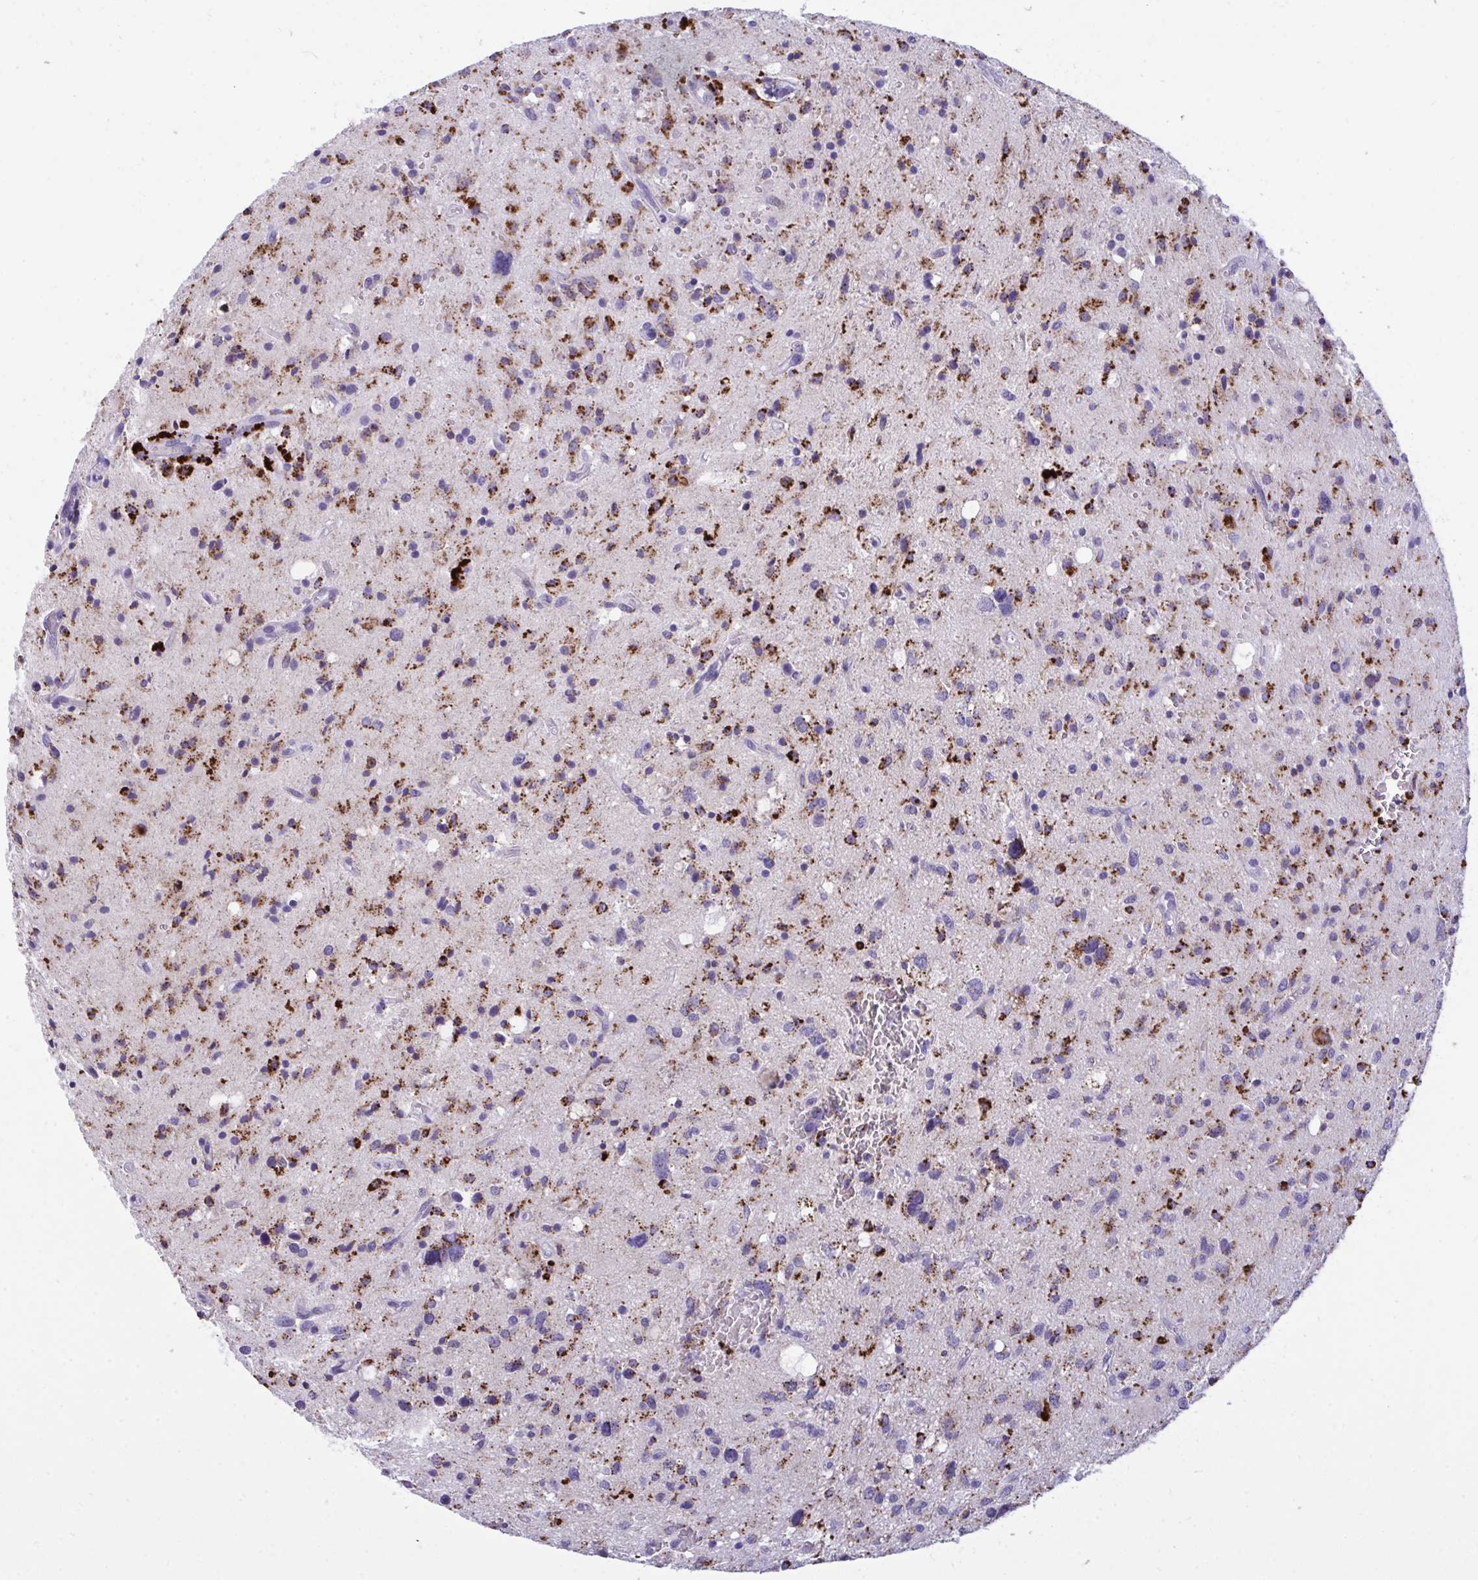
{"staining": {"intensity": "strong", "quantity": "<25%", "location": "cytoplasmic/membranous"}, "tissue": "glioma", "cell_type": "Tumor cells", "image_type": "cancer", "snomed": [{"axis": "morphology", "description": "Glioma, malignant, Low grade"}, {"axis": "topography", "description": "Brain"}], "caption": "Immunohistochemistry (DAB (3,3'-diaminobenzidine)) staining of malignant glioma (low-grade) demonstrates strong cytoplasmic/membranous protein positivity in approximately <25% of tumor cells. (Brightfield microscopy of DAB IHC at high magnification).", "gene": "CPVL", "patient": {"sex": "female", "age": 58}}